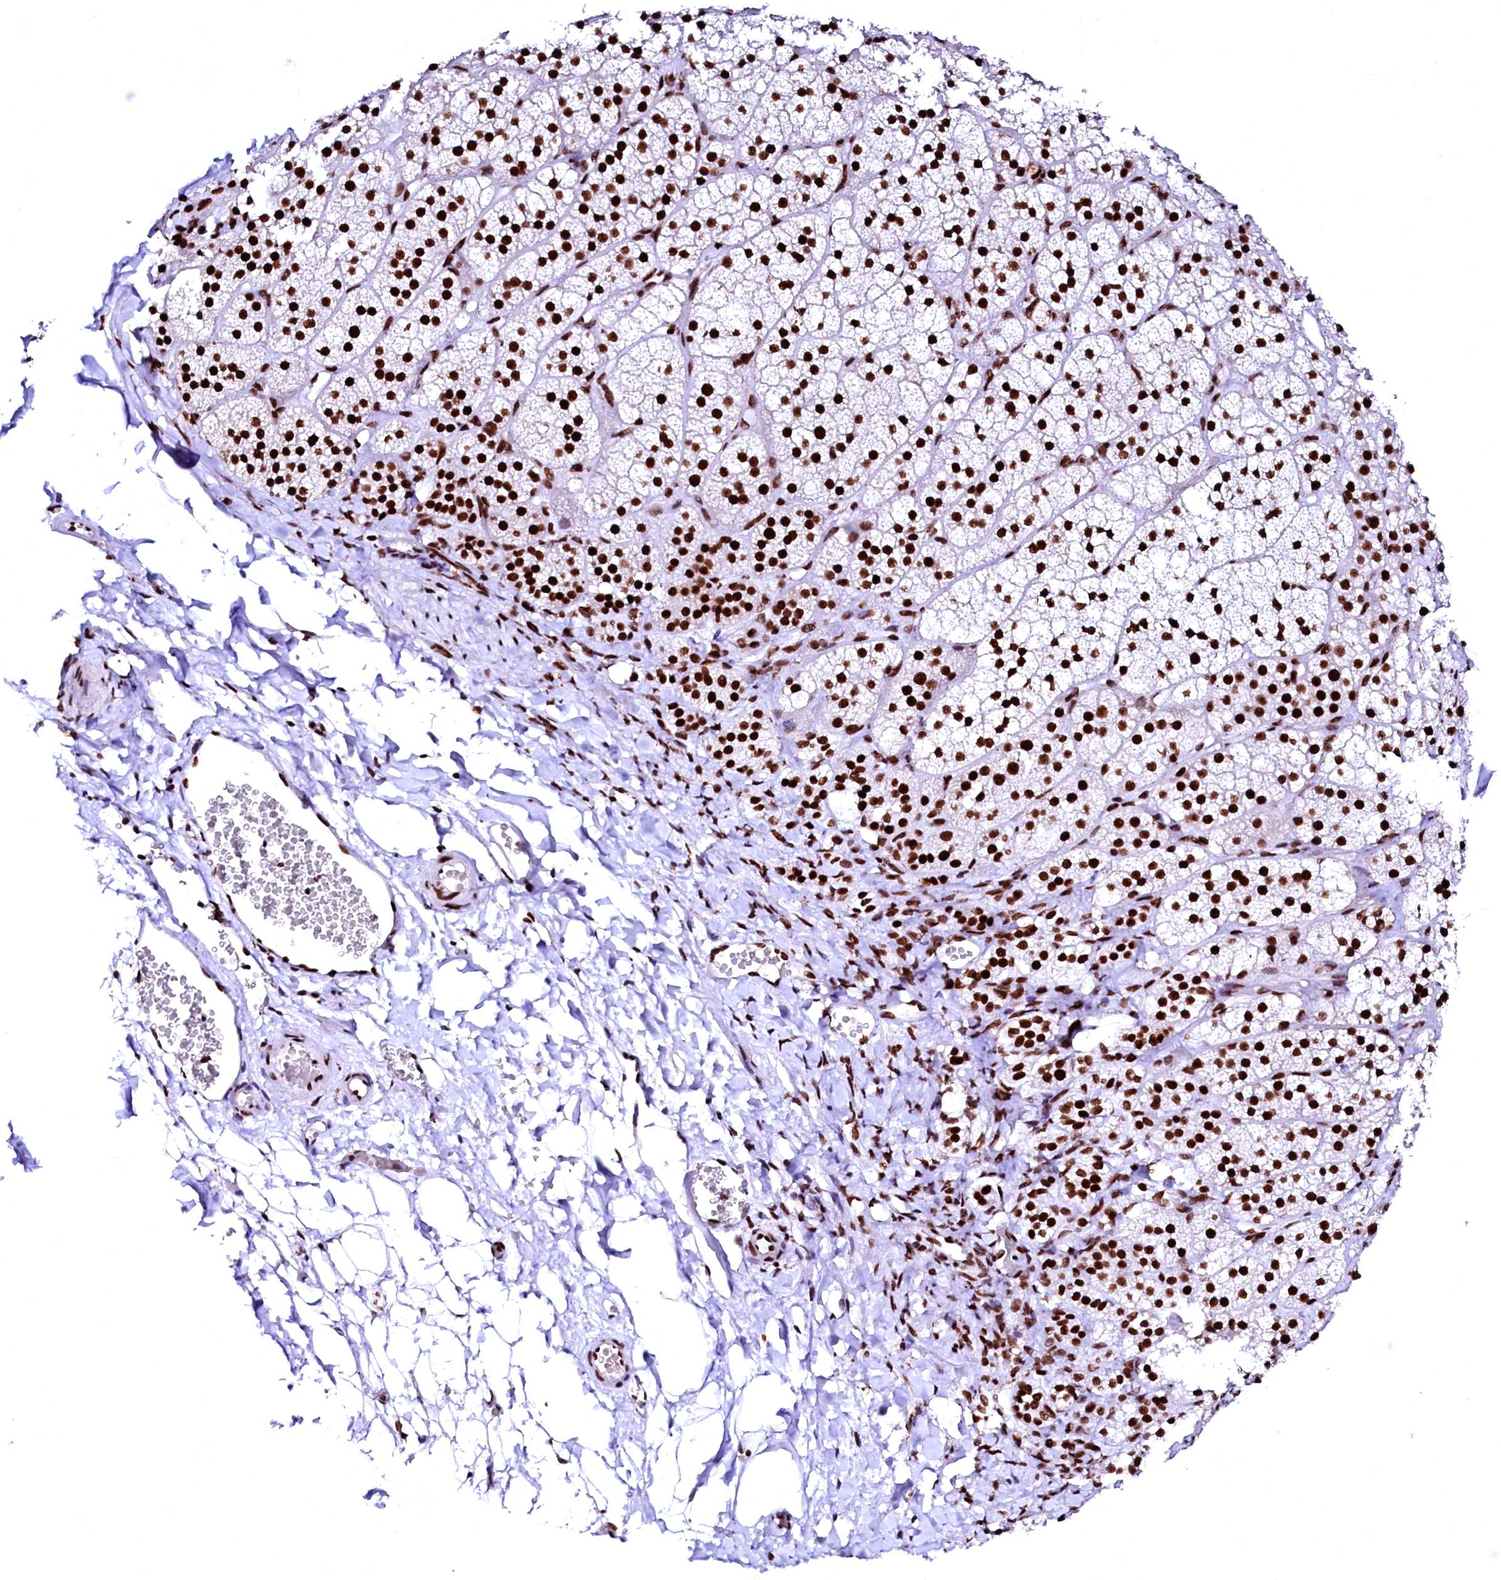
{"staining": {"intensity": "strong", "quantity": ">75%", "location": "cytoplasmic/membranous,nuclear"}, "tissue": "adrenal gland", "cell_type": "Glandular cells", "image_type": "normal", "snomed": [{"axis": "morphology", "description": "Normal tissue, NOS"}, {"axis": "topography", "description": "Adrenal gland"}], "caption": "Immunohistochemical staining of unremarkable adrenal gland displays >75% levels of strong cytoplasmic/membranous,nuclear protein expression in approximately >75% of glandular cells.", "gene": "CPSF6", "patient": {"sex": "female", "age": 44}}